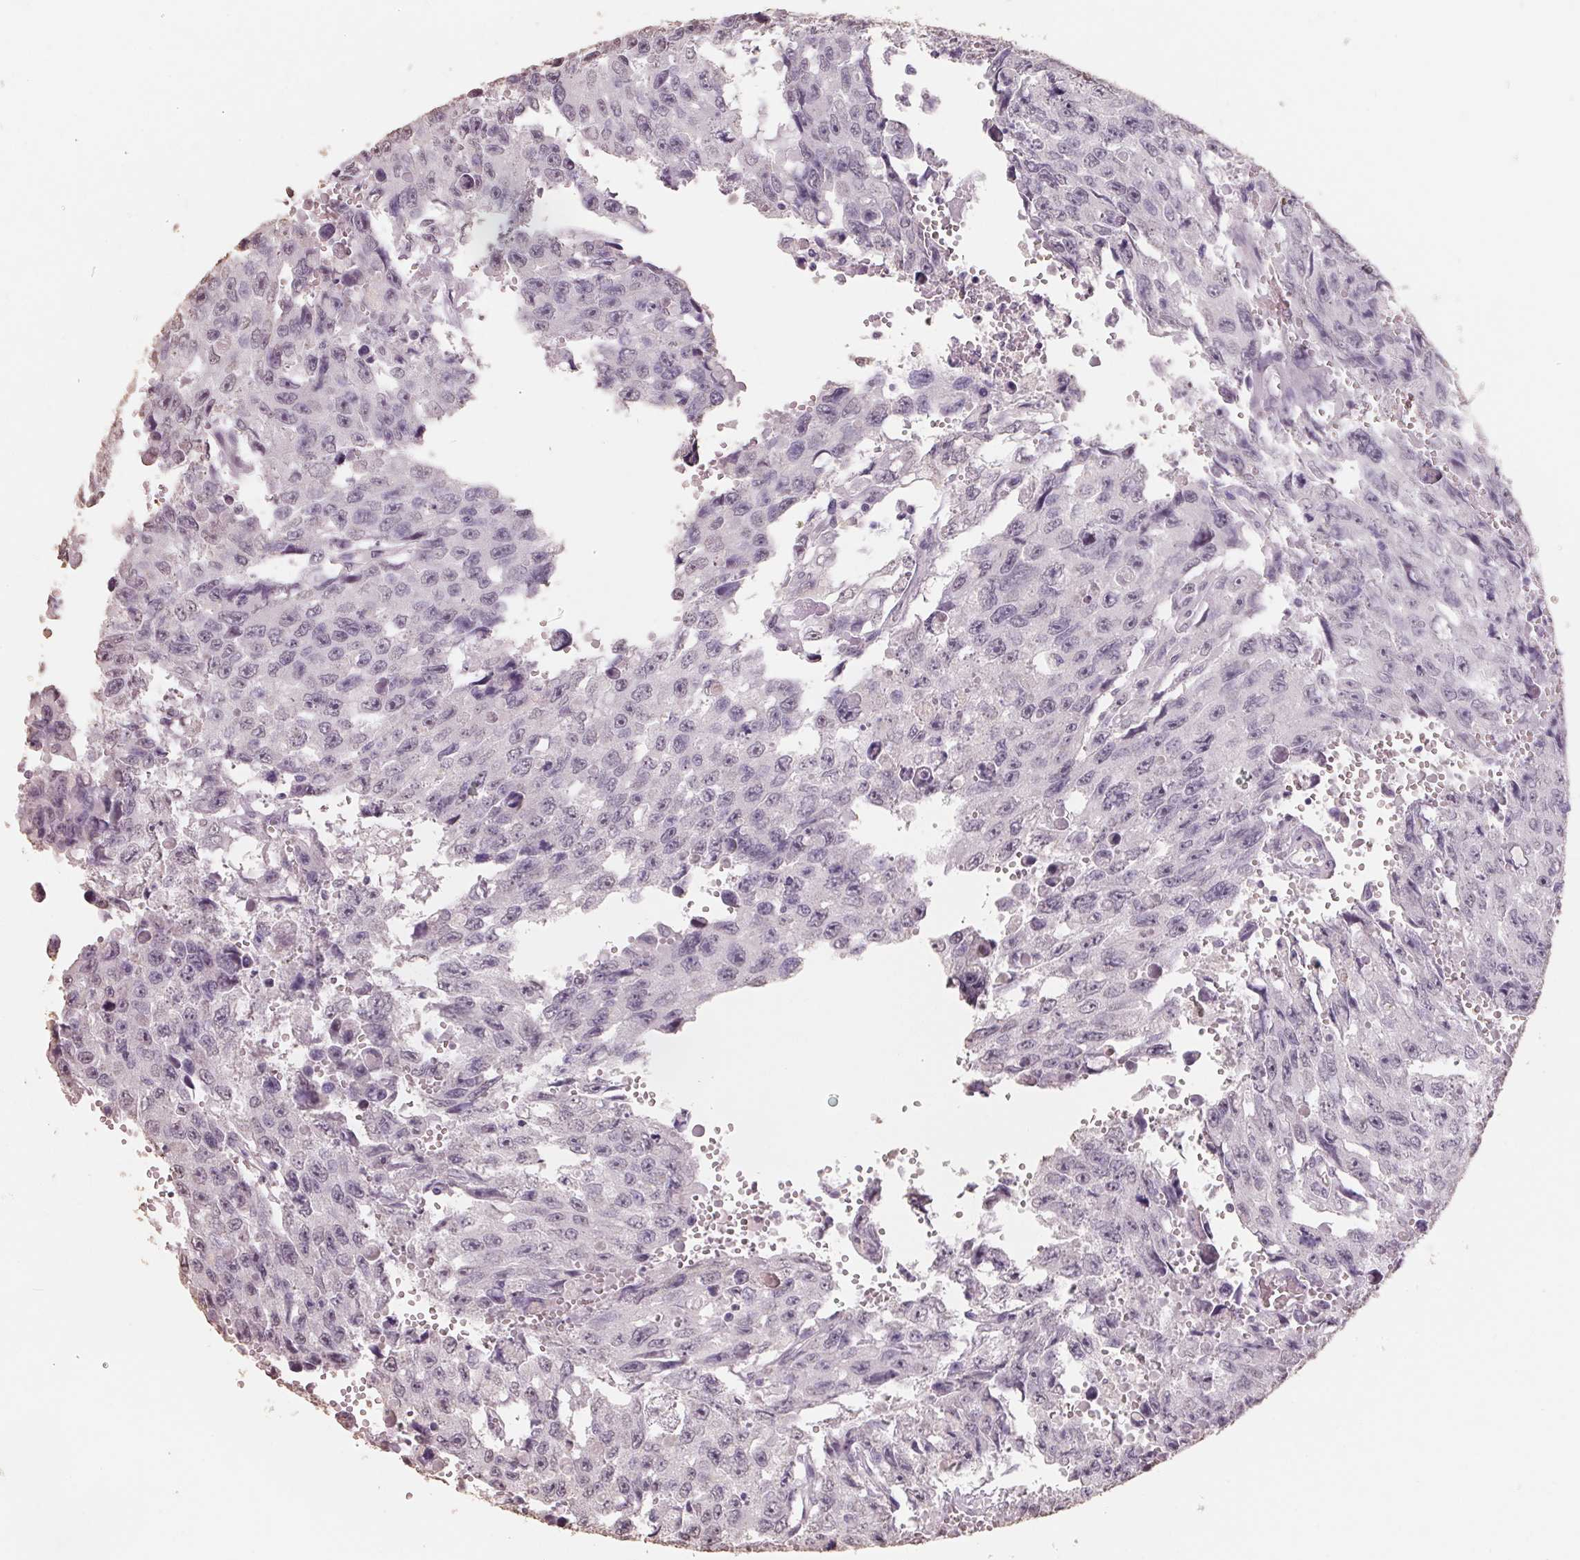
{"staining": {"intensity": "negative", "quantity": "none", "location": "none"}, "tissue": "testis cancer", "cell_type": "Tumor cells", "image_type": "cancer", "snomed": [{"axis": "morphology", "description": "Seminoma, NOS"}, {"axis": "topography", "description": "Testis"}], "caption": "Immunohistochemistry (IHC) photomicrograph of neoplastic tissue: human testis seminoma stained with DAB exhibits no significant protein positivity in tumor cells.", "gene": "FTCD", "patient": {"sex": "male", "age": 26}}